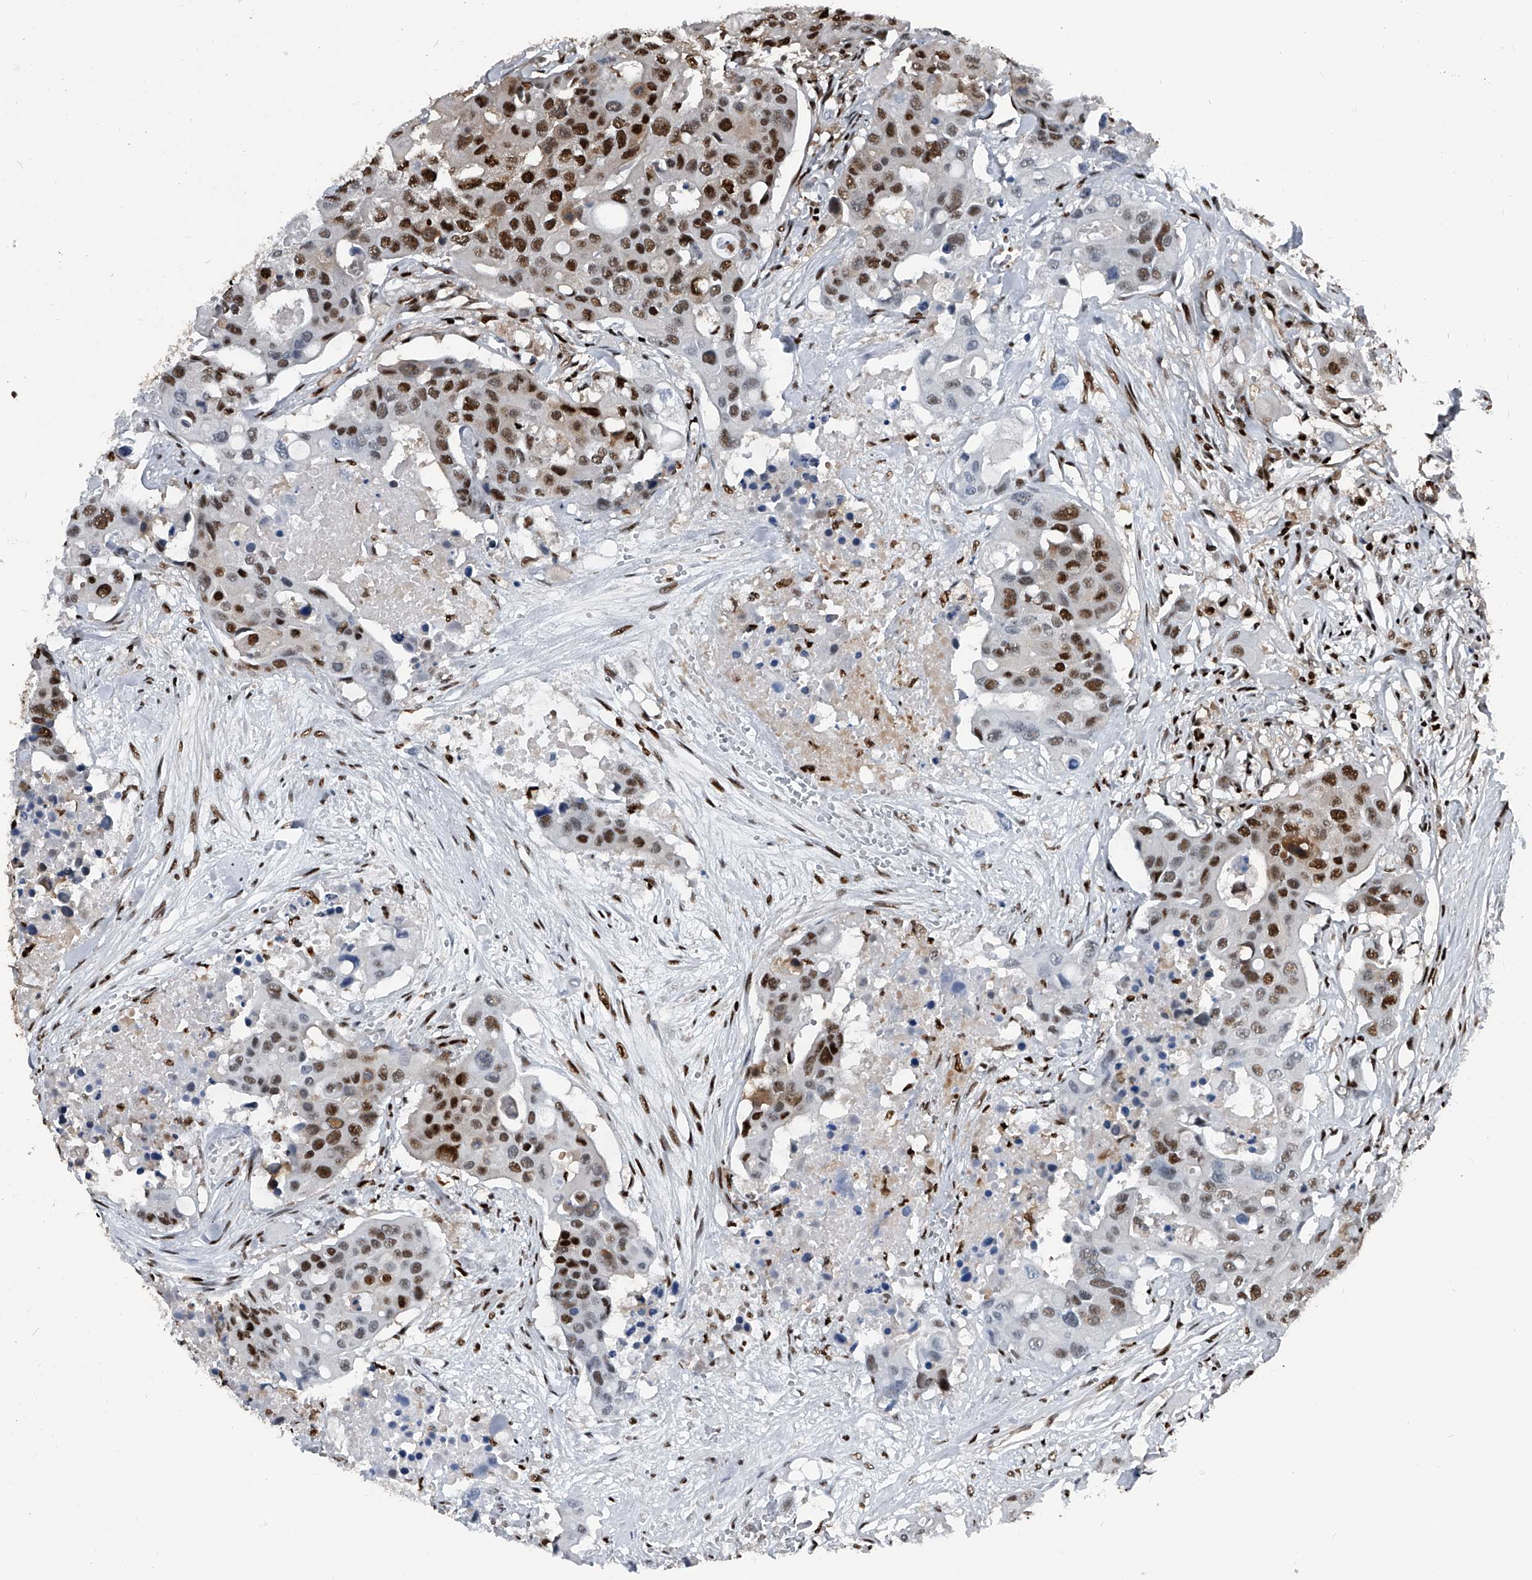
{"staining": {"intensity": "strong", "quantity": "25%-75%", "location": "nuclear"}, "tissue": "colorectal cancer", "cell_type": "Tumor cells", "image_type": "cancer", "snomed": [{"axis": "morphology", "description": "Adenocarcinoma, NOS"}, {"axis": "topography", "description": "Colon"}], "caption": "Strong nuclear protein positivity is appreciated in approximately 25%-75% of tumor cells in colorectal cancer (adenocarcinoma).", "gene": "FKBP5", "patient": {"sex": "male", "age": 77}}